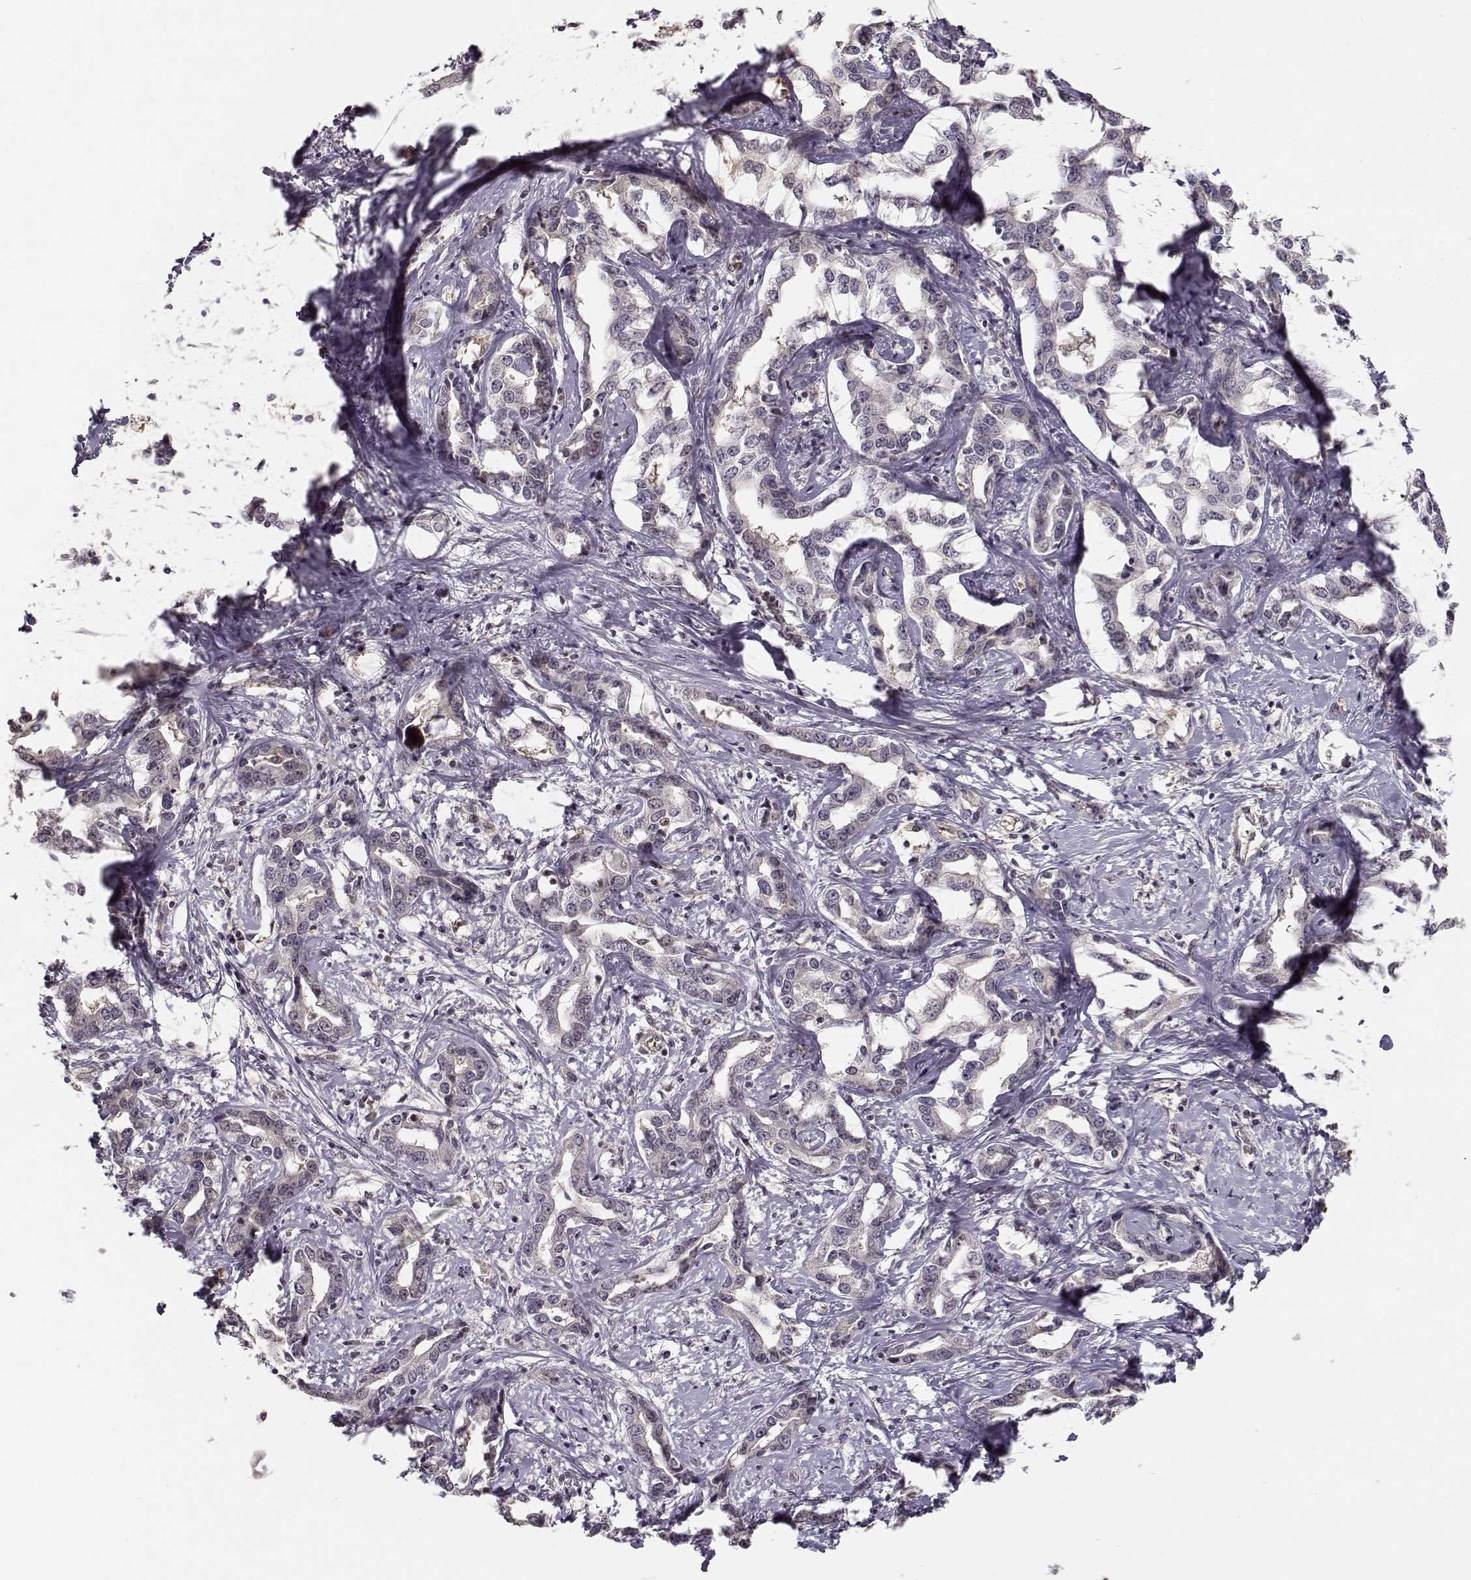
{"staining": {"intensity": "negative", "quantity": "none", "location": "none"}, "tissue": "liver cancer", "cell_type": "Tumor cells", "image_type": "cancer", "snomed": [{"axis": "morphology", "description": "Cholangiocarcinoma"}, {"axis": "topography", "description": "Liver"}], "caption": "The immunohistochemistry (IHC) photomicrograph has no significant expression in tumor cells of liver cancer (cholangiocarcinoma) tissue. (Immunohistochemistry, brightfield microscopy, high magnification).", "gene": "RGS9BP", "patient": {"sex": "male", "age": 59}}